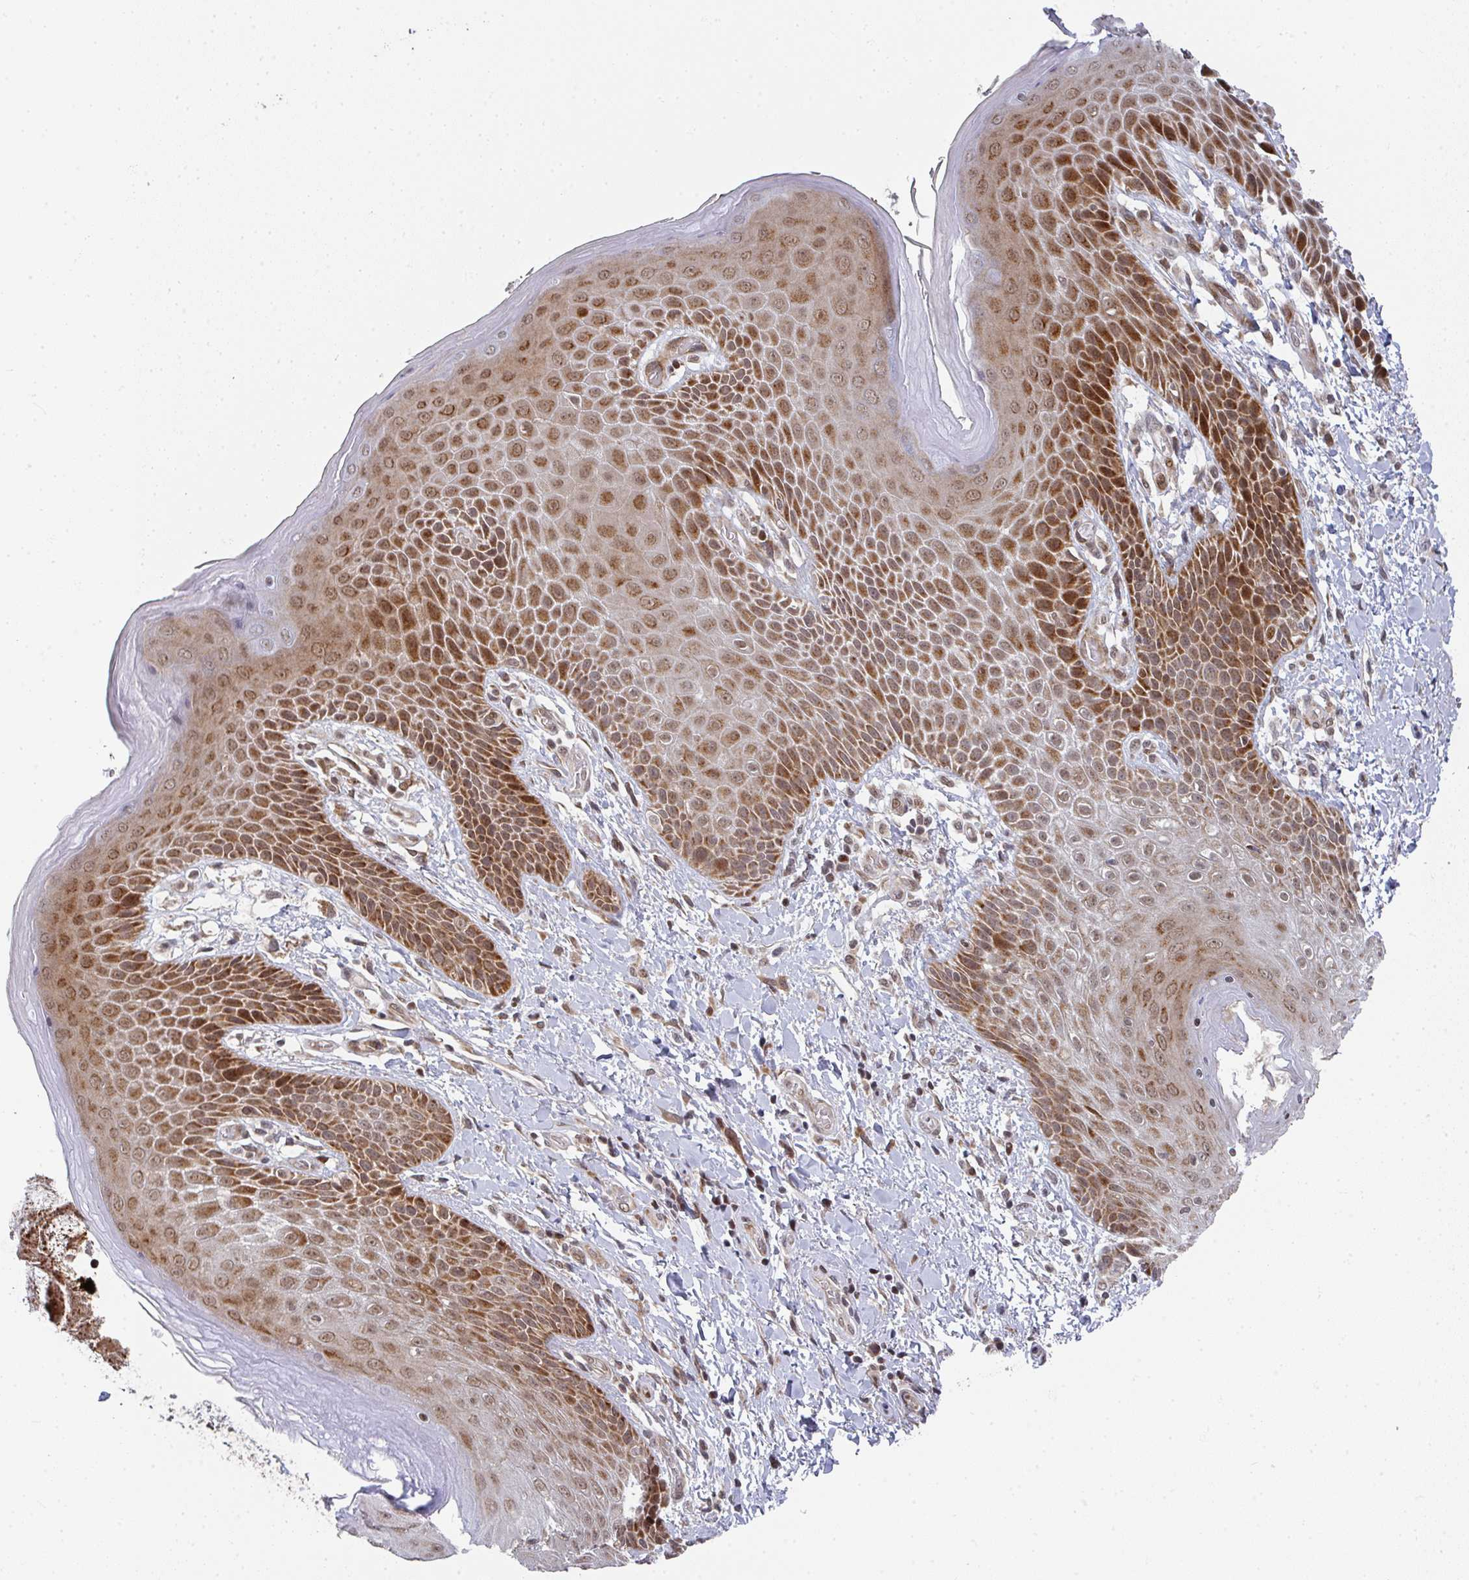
{"staining": {"intensity": "moderate", "quantity": ">75%", "location": "cytoplasmic/membranous,nuclear"}, "tissue": "skin", "cell_type": "Epidermal cells", "image_type": "normal", "snomed": [{"axis": "morphology", "description": "Normal tissue, NOS"}, {"axis": "topography", "description": "Anal"}, {"axis": "topography", "description": "Peripheral nerve tissue"}], "caption": "A brown stain highlights moderate cytoplasmic/membranous,nuclear staining of a protein in epidermal cells of unremarkable human skin. Nuclei are stained in blue.", "gene": "RBBP5", "patient": {"sex": "male", "age": 51}}